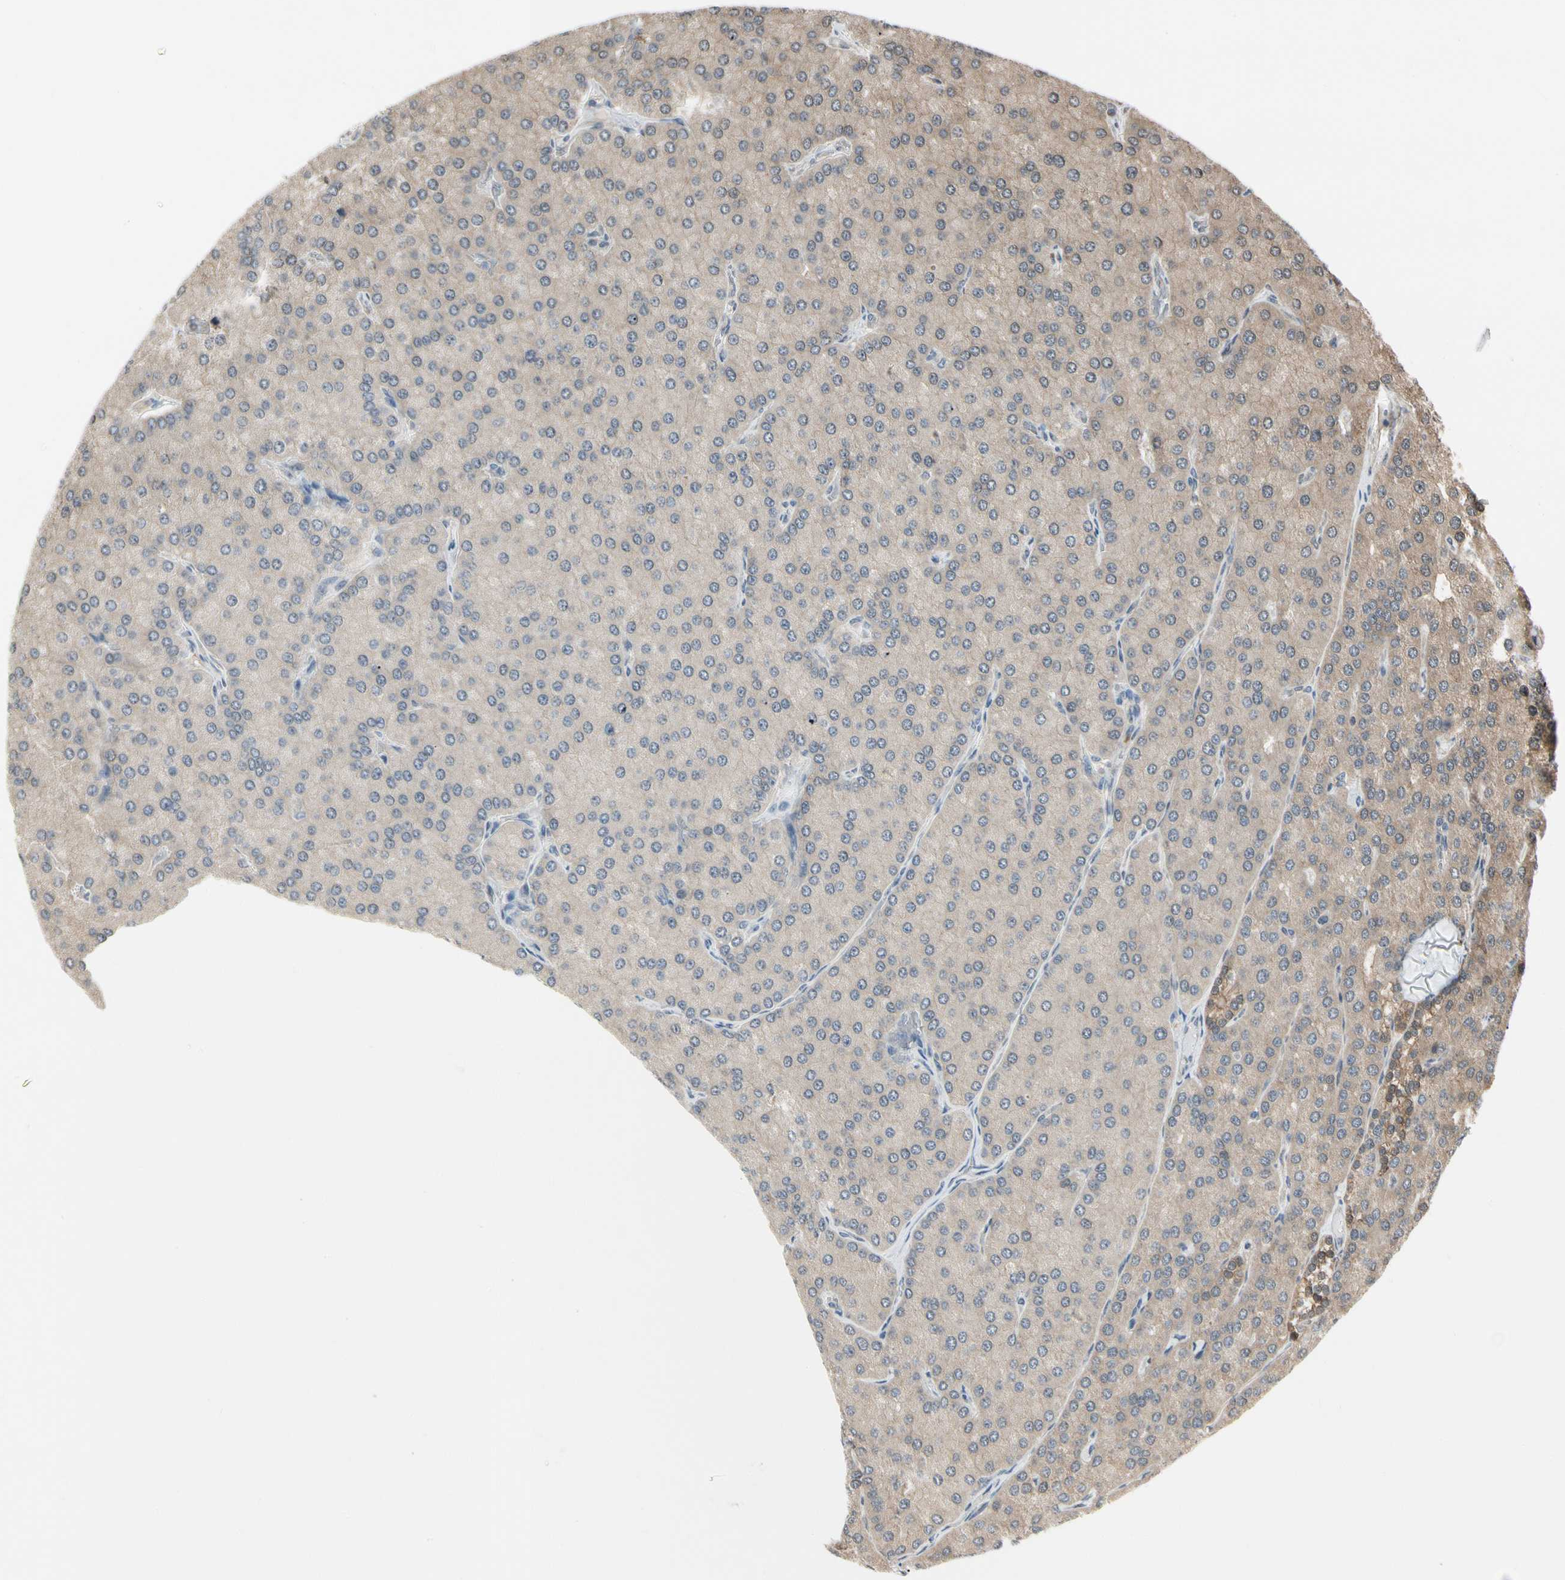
{"staining": {"intensity": "weak", "quantity": ">75%", "location": "cytoplasmic/membranous"}, "tissue": "parathyroid gland", "cell_type": "Glandular cells", "image_type": "normal", "snomed": [{"axis": "morphology", "description": "Normal tissue, NOS"}, {"axis": "morphology", "description": "Adenoma, NOS"}, {"axis": "topography", "description": "Parathyroid gland"}], "caption": "Weak cytoplasmic/membranous expression for a protein is appreciated in approximately >75% of glandular cells of benign parathyroid gland using IHC.", "gene": "EVC", "patient": {"sex": "female", "age": 86}}